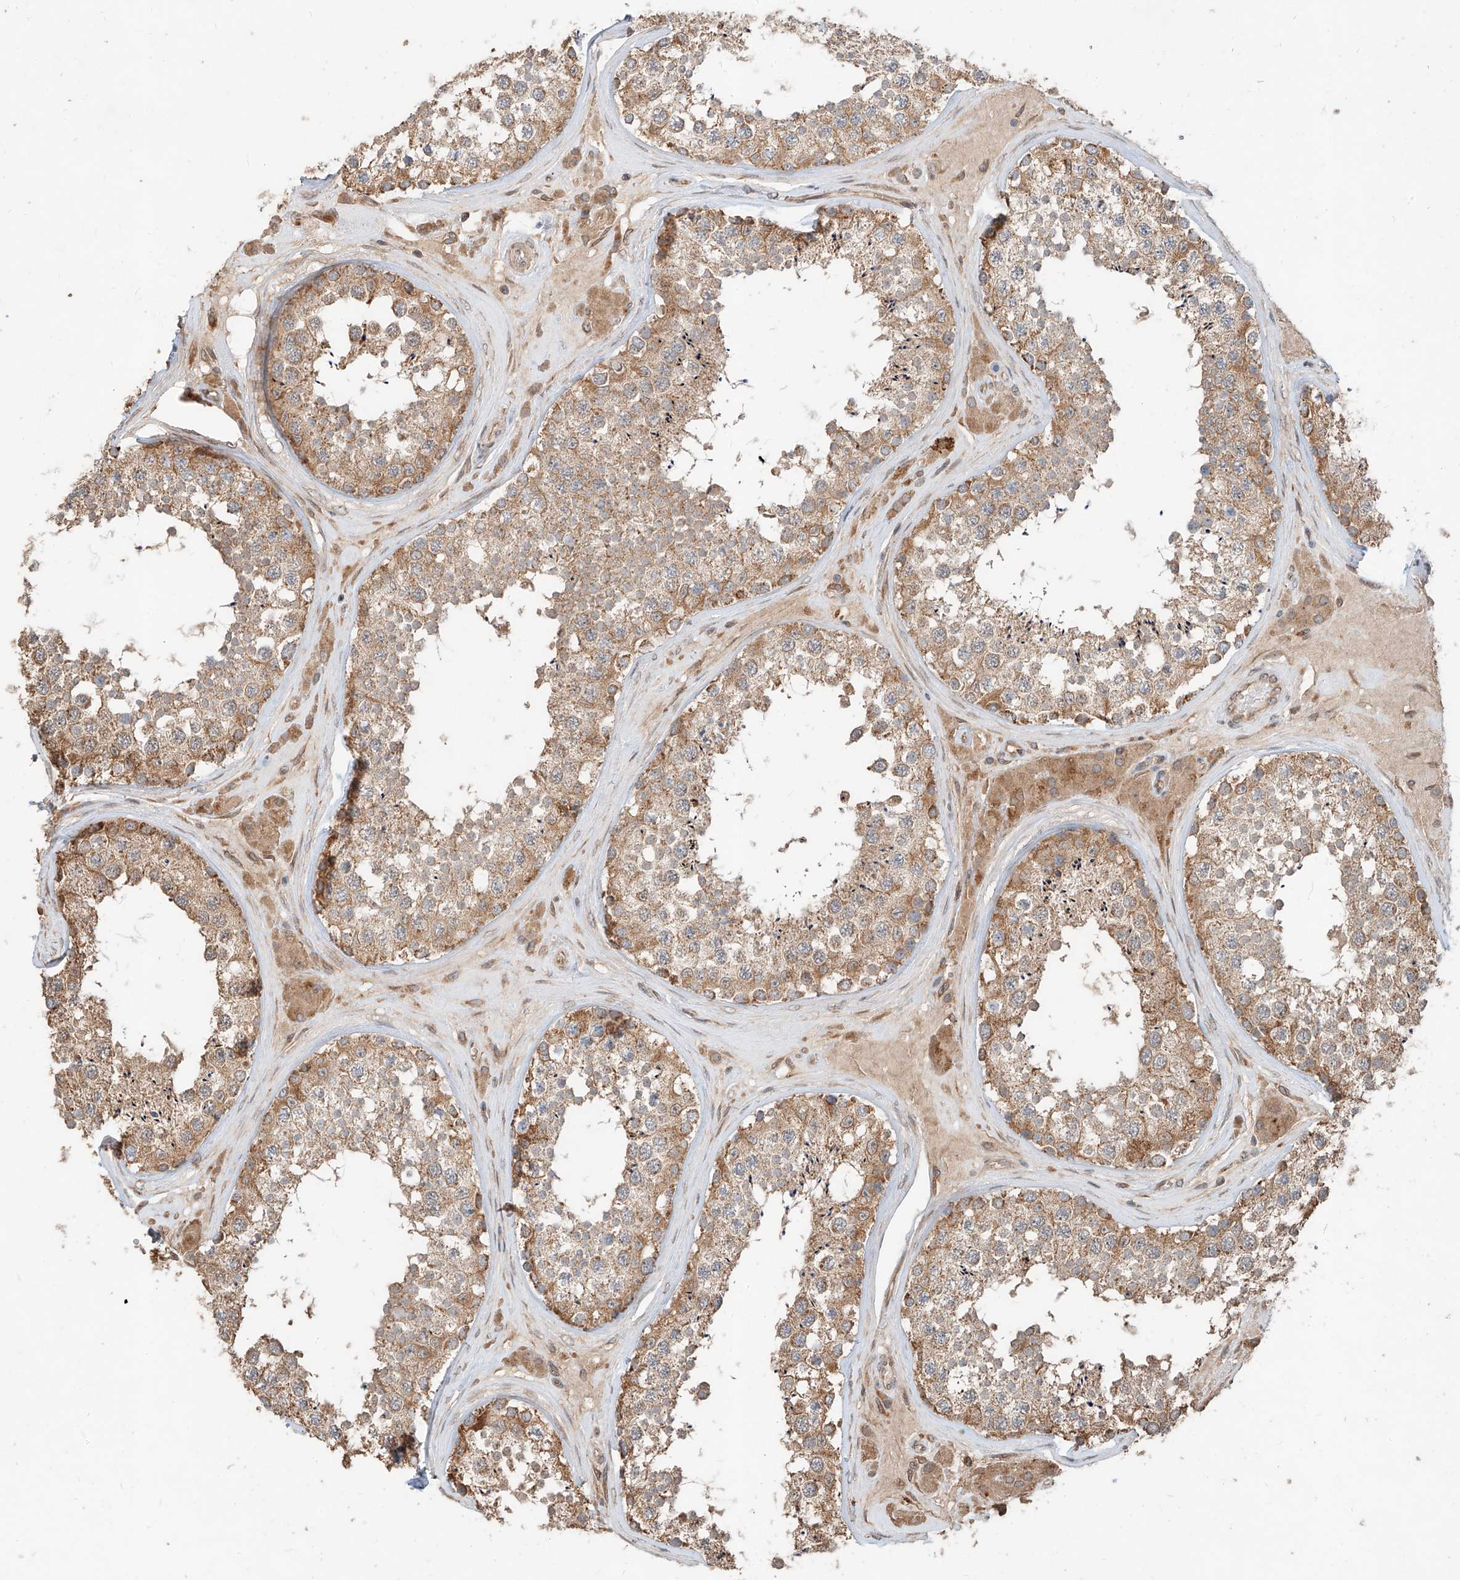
{"staining": {"intensity": "moderate", "quantity": ">75%", "location": "cytoplasmic/membranous"}, "tissue": "testis", "cell_type": "Cells in seminiferous ducts", "image_type": "normal", "snomed": [{"axis": "morphology", "description": "Normal tissue, NOS"}, {"axis": "topography", "description": "Testis"}], "caption": "Immunohistochemistry photomicrograph of normal human testis stained for a protein (brown), which reveals medium levels of moderate cytoplasmic/membranous expression in about >75% of cells in seminiferous ducts.", "gene": "STX19", "patient": {"sex": "male", "age": 46}}